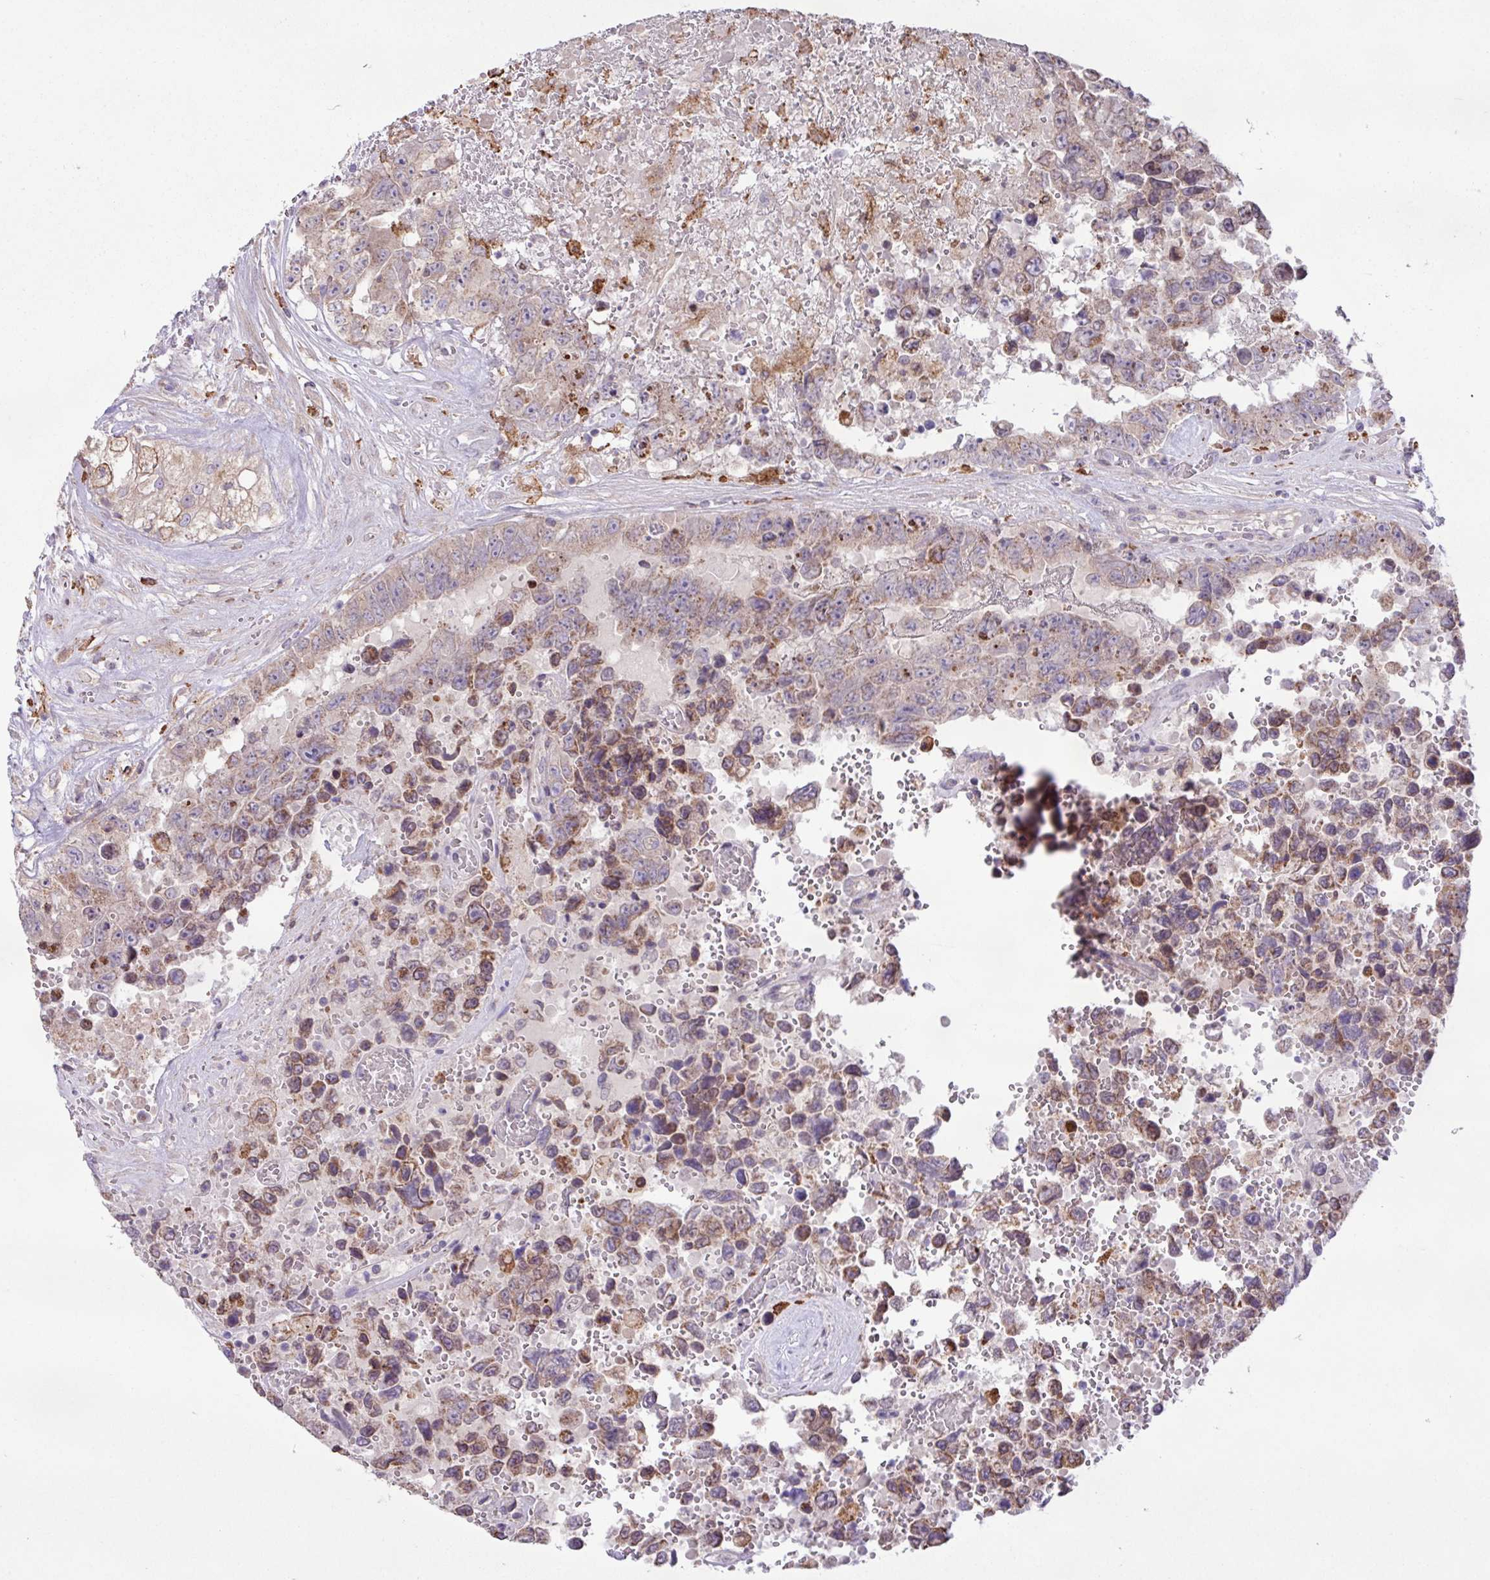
{"staining": {"intensity": "moderate", "quantity": "25%-75%", "location": "cytoplasmic/membranous"}, "tissue": "testis cancer", "cell_type": "Tumor cells", "image_type": "cancer", "snomed": [{"axis": "morphology", "description": "Normal tissue, NOS"}, {"axis": "morphology", "description": "Carcinoma, Embryonal, NOS"}, {"axis": "topography", "description": "Testis"}, {"axis": "topography", "description": "Epididymis"}], "caption": "Brown immunohistochemical staining in testis cancer (embryonal carcinoma) demonstrates moderate cytoplasmic/membranous expression in about 25%-75% of tumor cells.", "gene": "ARHGEF25", "patient": {"sex": "male", "age": 25}}